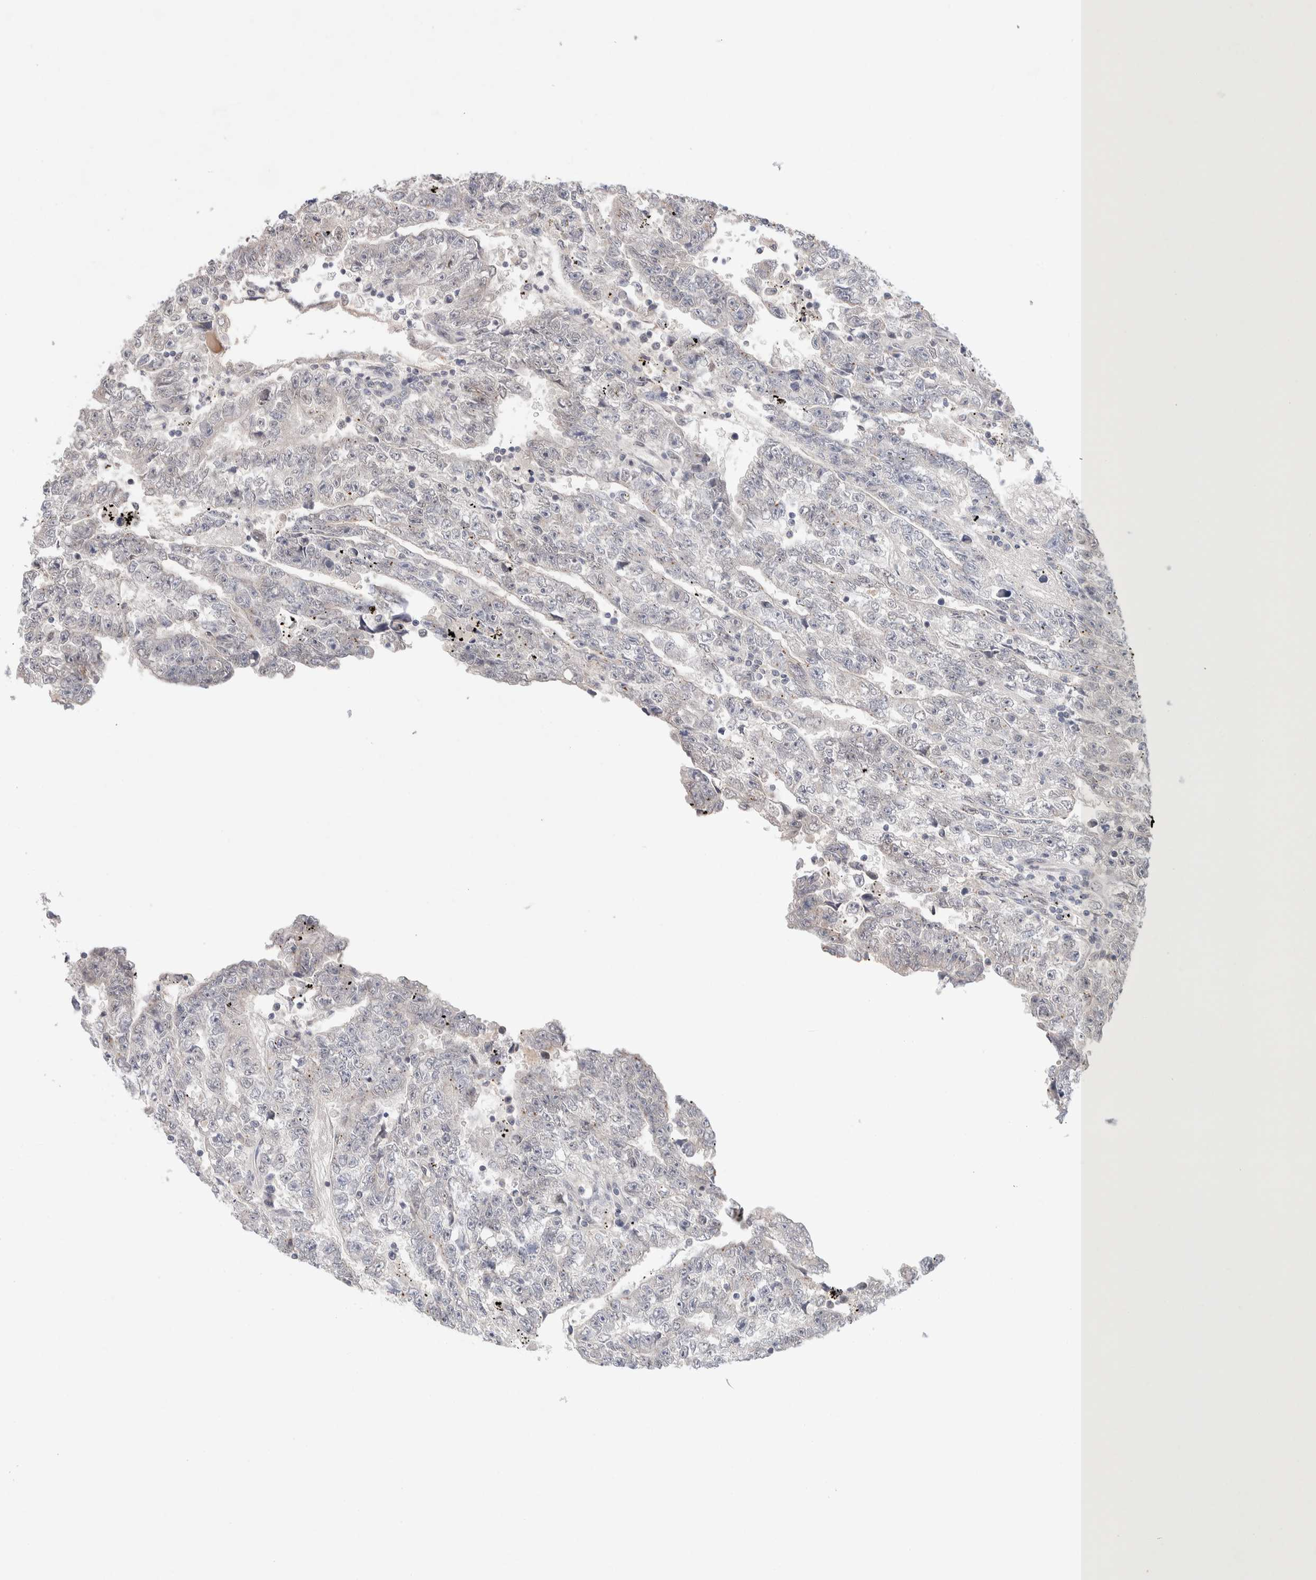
{"staining": {"intensity": "negative", "quantity": "none", "location": "none"}, "tissue": "testis cancer", "cell_type": "Tumor cells", "image_type": "cancer", "snomed": [{"axis": "morphology", "description": "Carcinoma, Embryonal, NOS"}, {"axis": "topography", "description": "Testis"}], "caption": "High magnification brightfield microscopy of embryonal carcinoma (testis) stained with DAB (brown) and counterstained with hematoxylin (blue): tumor cells show no significant expression.", "gene": "CRAT", "patient": {"sex": "male", "age": 25}}